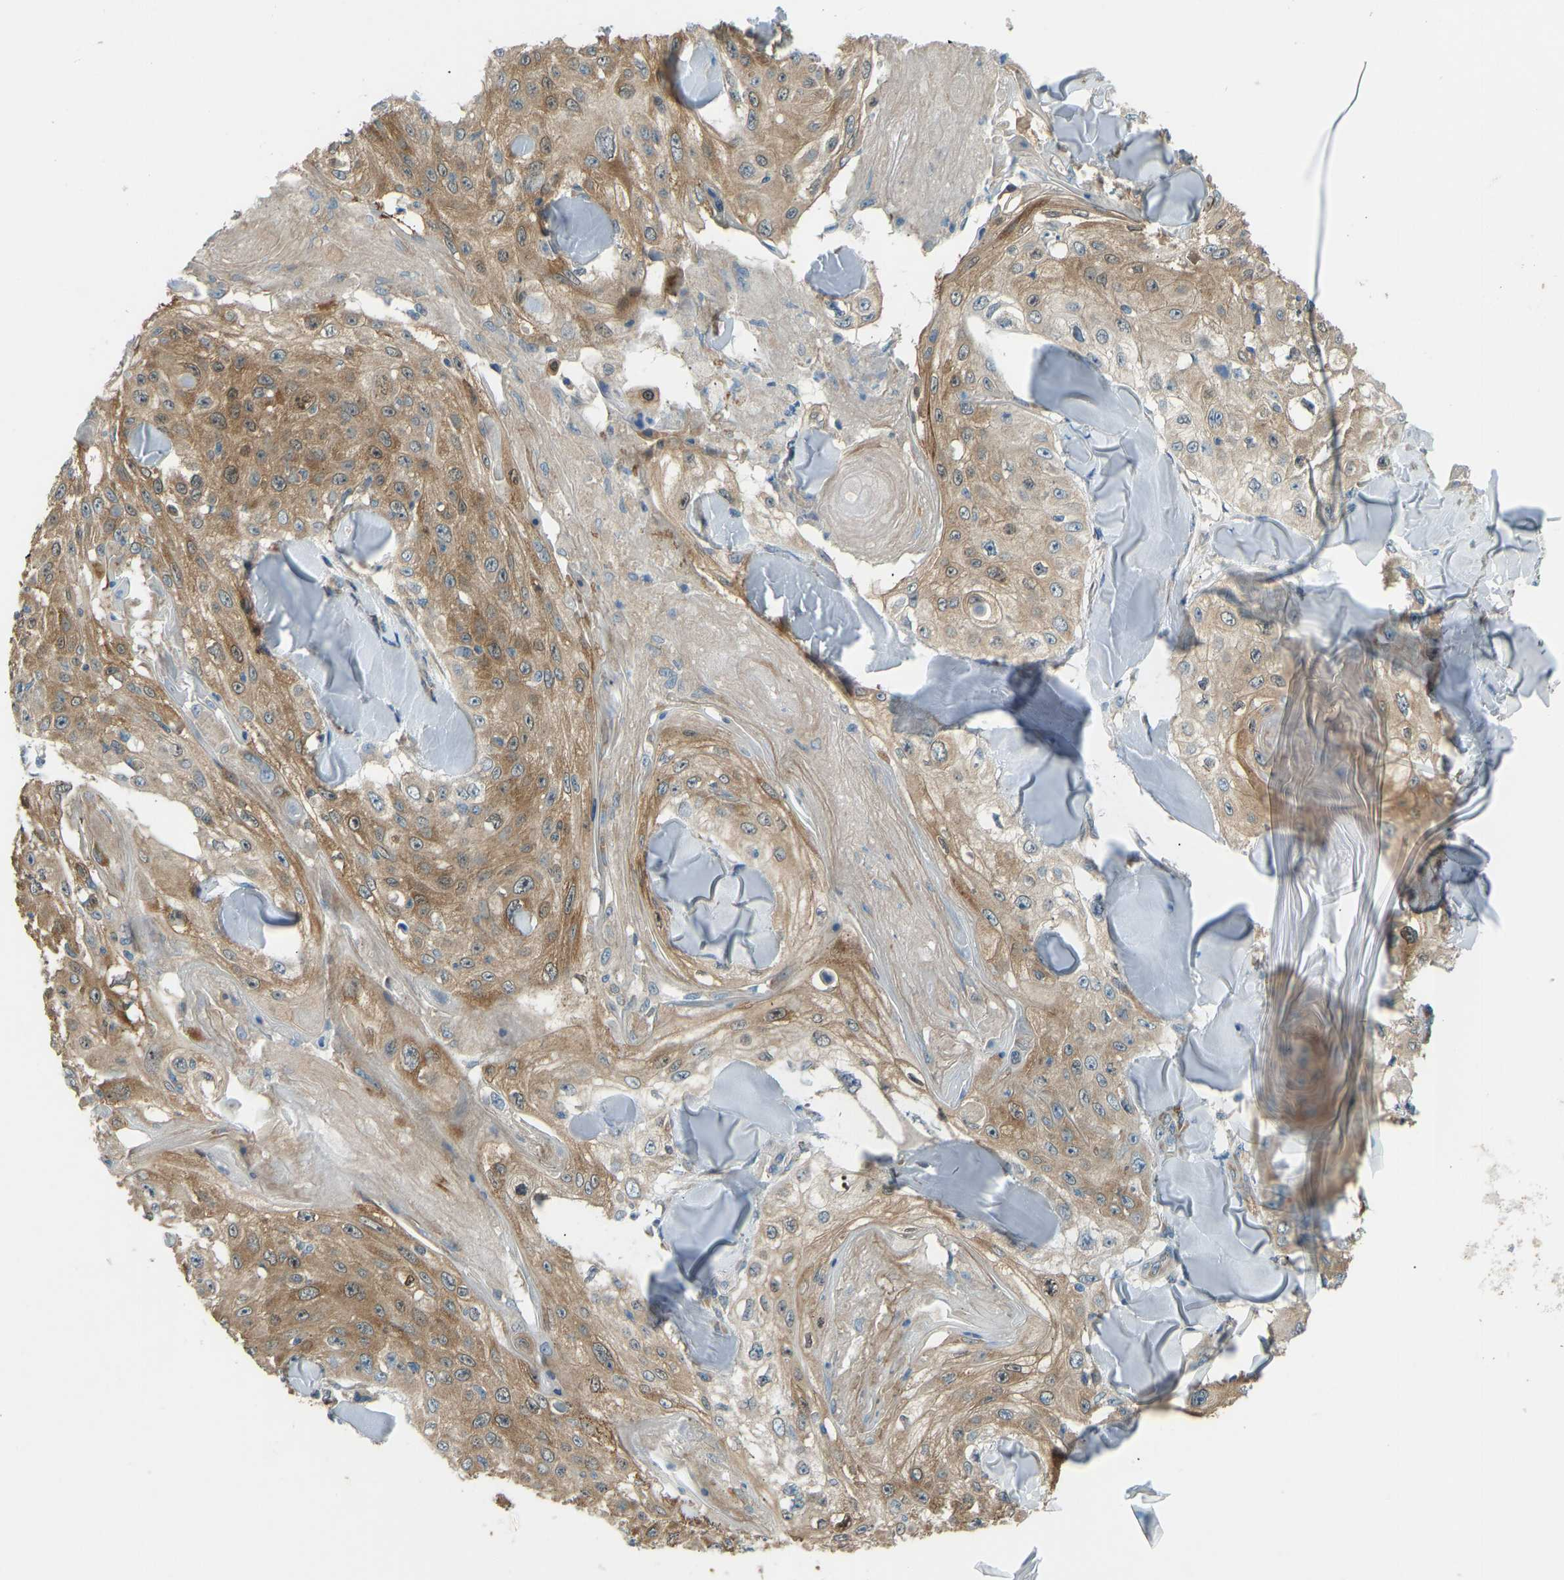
{"staining": {"intensity": "moderate", "quantity": ">75%", "location": "cytoplasmic/membranous"}, "tissue": "skin cancer", "cell_type": "Tumor cells", "image_type": "cancer", "snomed": [{"axis": "morphology", "description": "Squamous cell carcinoma, NOS"}, {"axis": "topography", "description": "Skin"}], "caption": "An image of skin squamous cell carcinoma stained for a protein shows moderate cytoplasmic/membranous brown staining in tumor cells. (DAB = brown stain, brightfield microscopy at high magnification).", "gene": "STAU2", "patient": {"sex": "male", "age": 86}}